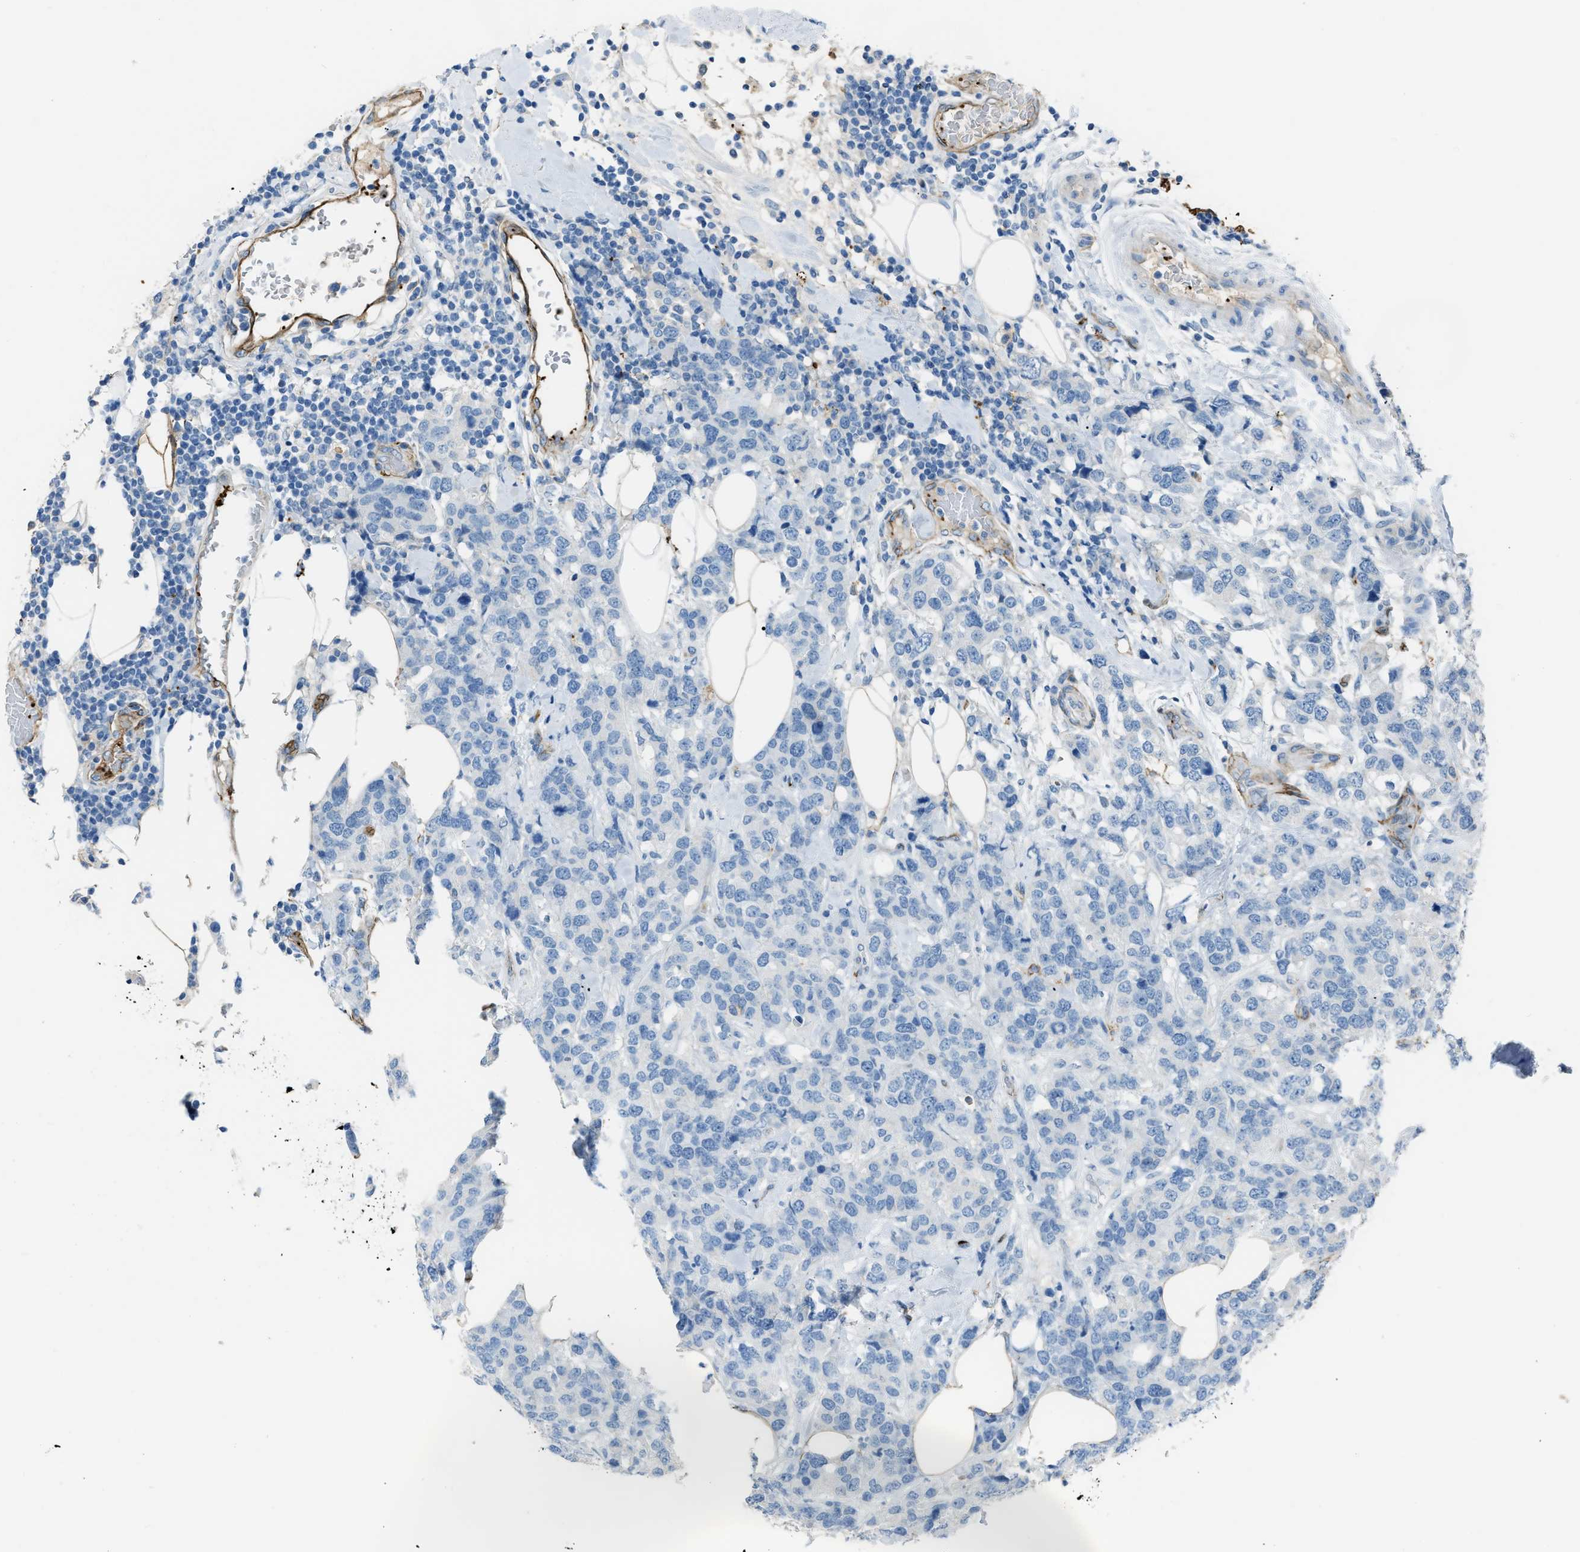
{"staining": {"intensity": "negative", "quantity": "none", "location": "none"}, "tissue": "breast cancer", "cell_type": "Tumor cells", "image_type": "cancer", "snomed": [{"axis": "morphology", "description": "Lobular carcinoma"}, {"axis": "topography", "description": "Breast"}], "caption": "A histopathology image of human breast lobular carcinoma is negative for staining in tumor cells.", "gene": "SLC22A15", "patient": {"sex": "female", "age": 59}}